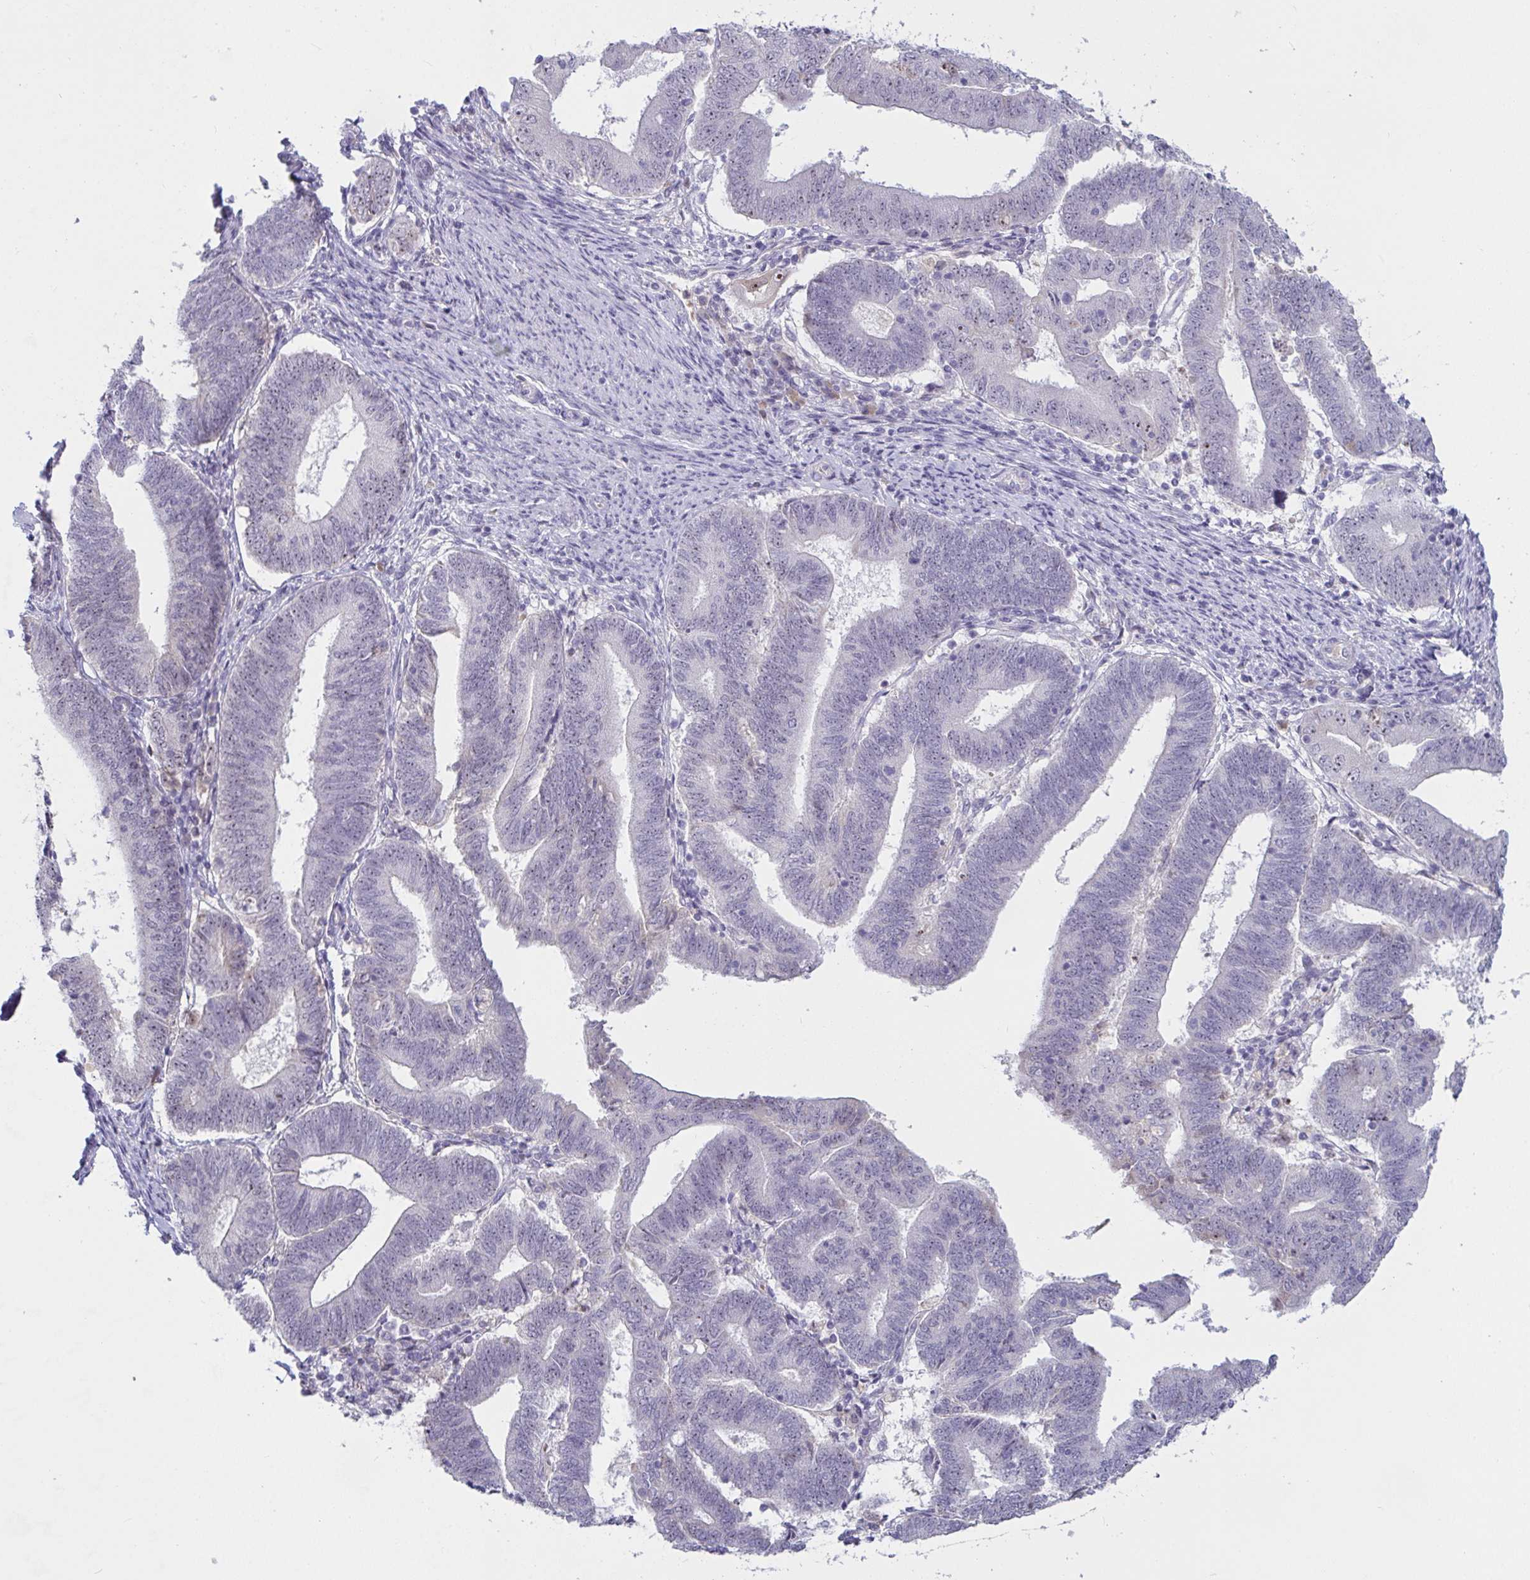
{"staining": {"intensity": "weak", "quantity": "25%-75%", "location": "nuclear"}, "tissue": "endometrial cancer", "cell_type": "Tumor cells", "image_type": "cancer", "snomed": [{"axis": "morphology", "description": "Adenocarcinoma, NOS"}, {"axis": "topography", "description": "Endometrium"}], "caption": "Immunohistochemistry (IHC) image of neoplastic tissue: human endometrial cancer stained using IHC displays low levels of weak protein expression localized specifically in the nuclear of tumor cells, appearing as a nuclear brown color.", "gene": "MYC", "patient": {"sex": "female", "age": 70}}